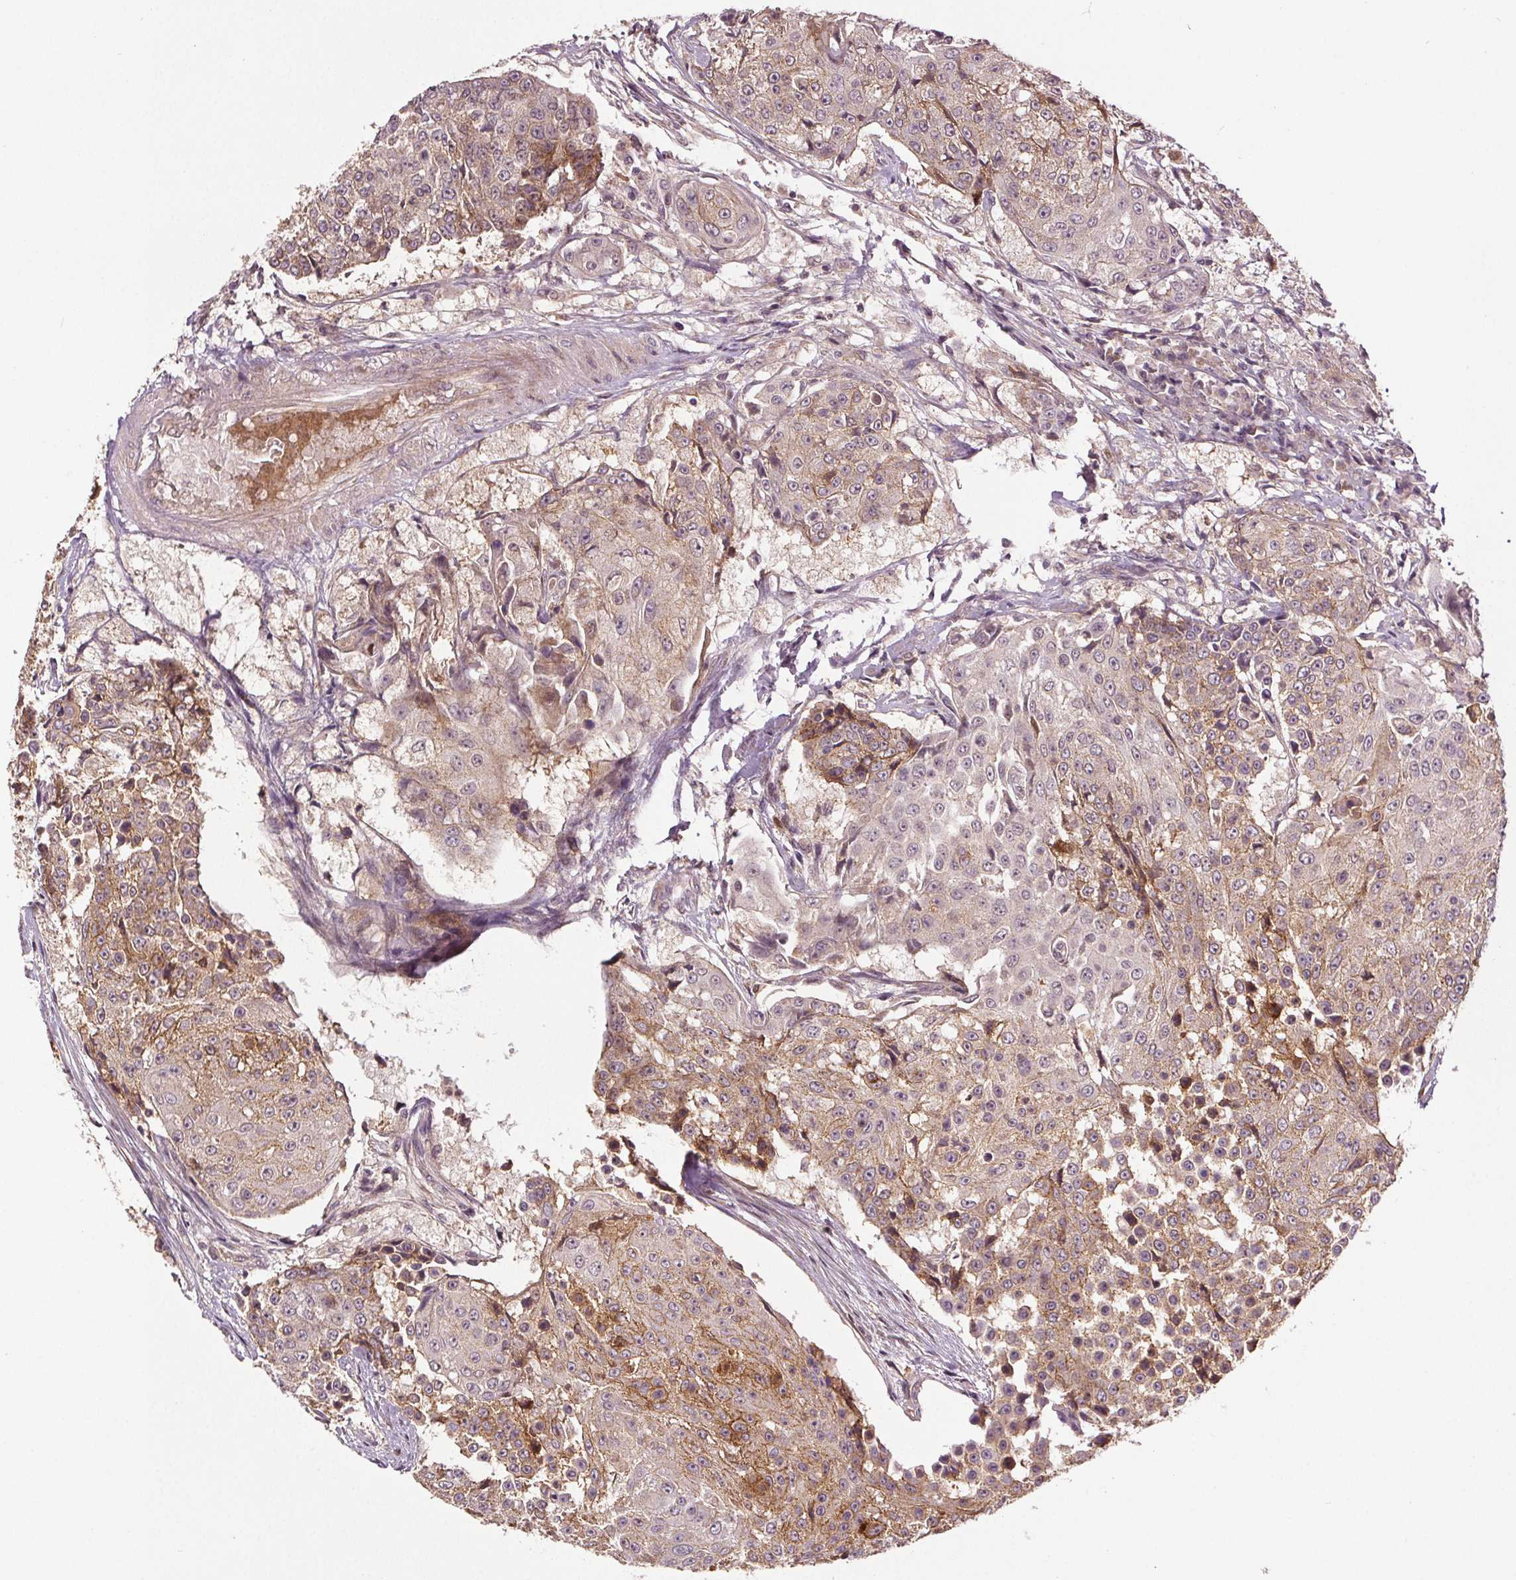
{"staining": {"intensity": "moderate", "quantity": "<25%", "location": "cytoplasmic/membranous"}, "tissue": "urothelial cancer", "cell_type": "Tumor cells", "image_type": "cancer", "snomed": [{"axis": "morphology", "description": "Urothelial carcinoma, High grade"}, {"axis": "topography", "description": "Urinary bladder"}], "caption": "An immunohistochemistry image of neoplastic tissue is shown. Protein staining in brown shows moderate cytoplasmic/membranous positivity in urothelial cancer within tumor cells.", "gene": "EPHB3", "patient": {"sex": "female", "age": 63}}